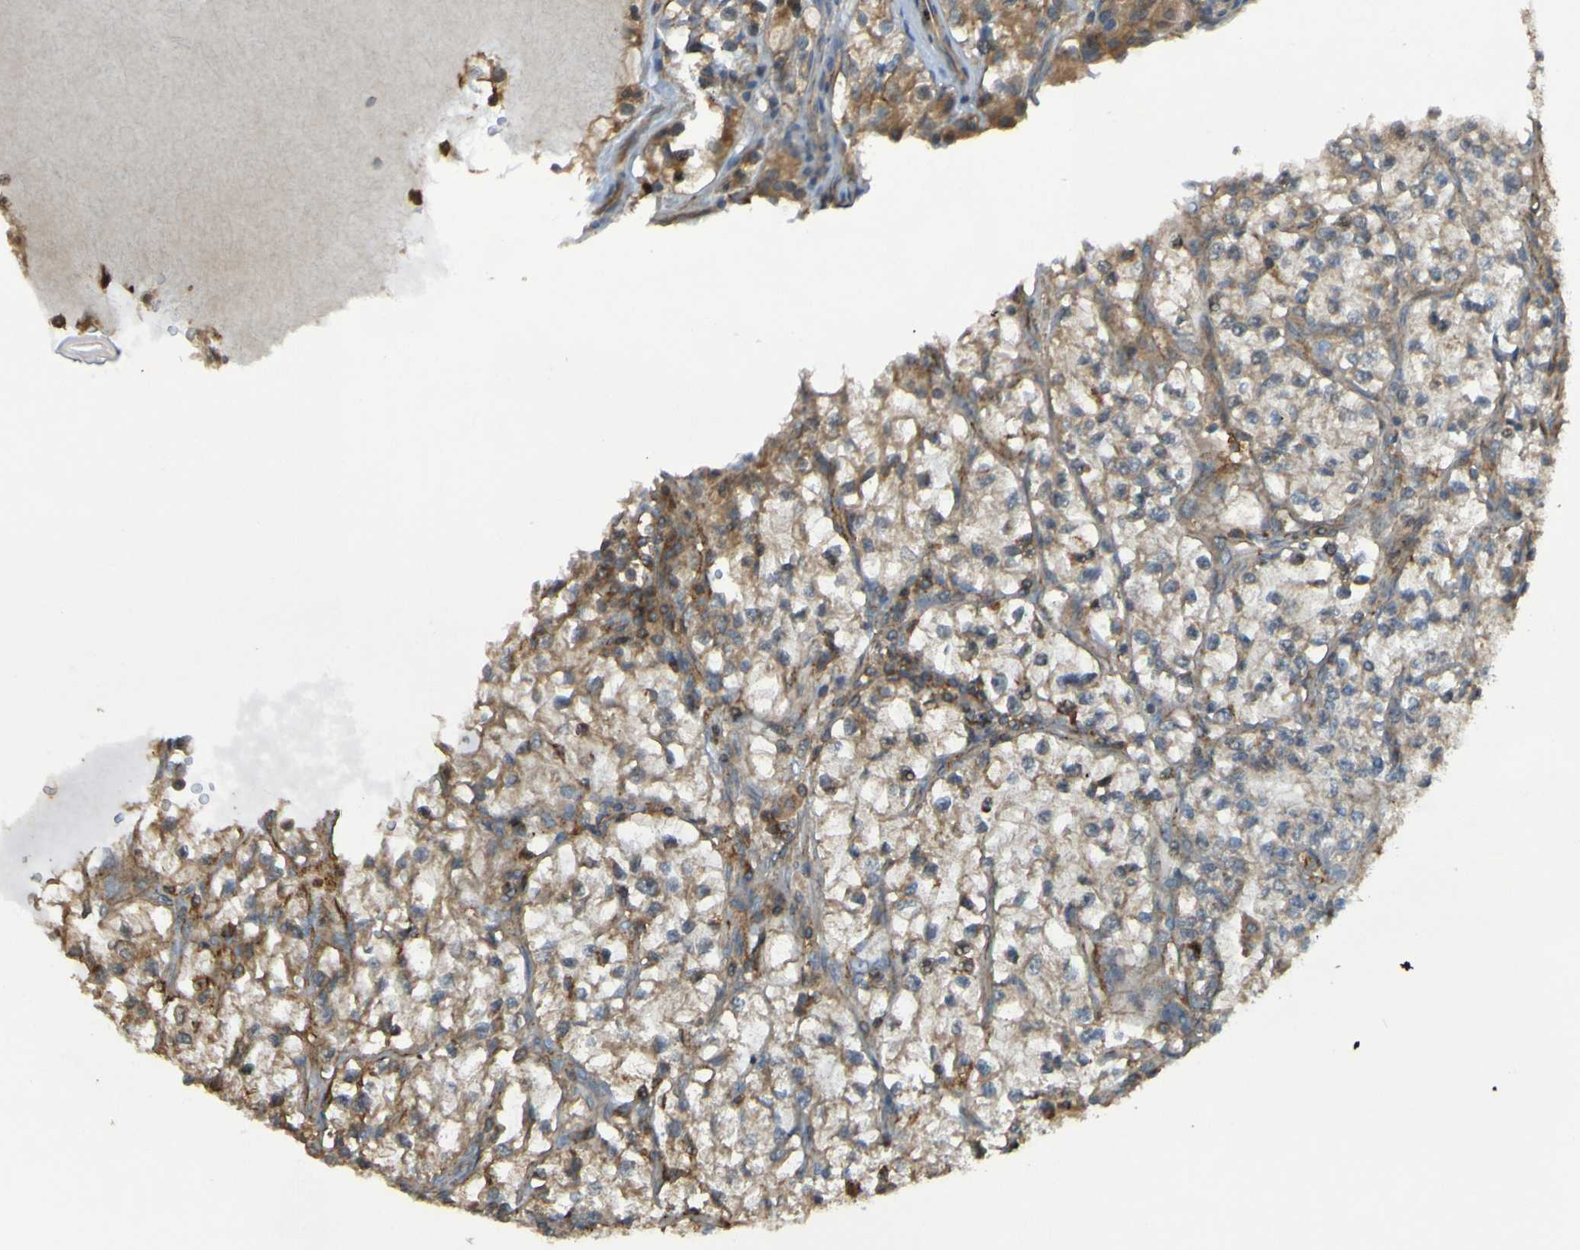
{"staining": {"intensity": "moderate", "quantity": ">75%", "location": "cytoplasmic/membranous,nuclear"}, "tissue": "renal cancer", "cell_type": "Tumor cells", "image_type": "cancer", "snomed": [{"axis": "morphology", "description": "Adenocarcinoma, NOS"}, {"axis": "topography", "description": "Kidney"}], "caption": "Moderate cytoplasmic/membranous and nuclear protein positivity is identified in approximately >75% of tumor cells in adenocarcinoma (renal).", "gene": "PDGFB", "patient": {"sex": "female", "age": 57}}